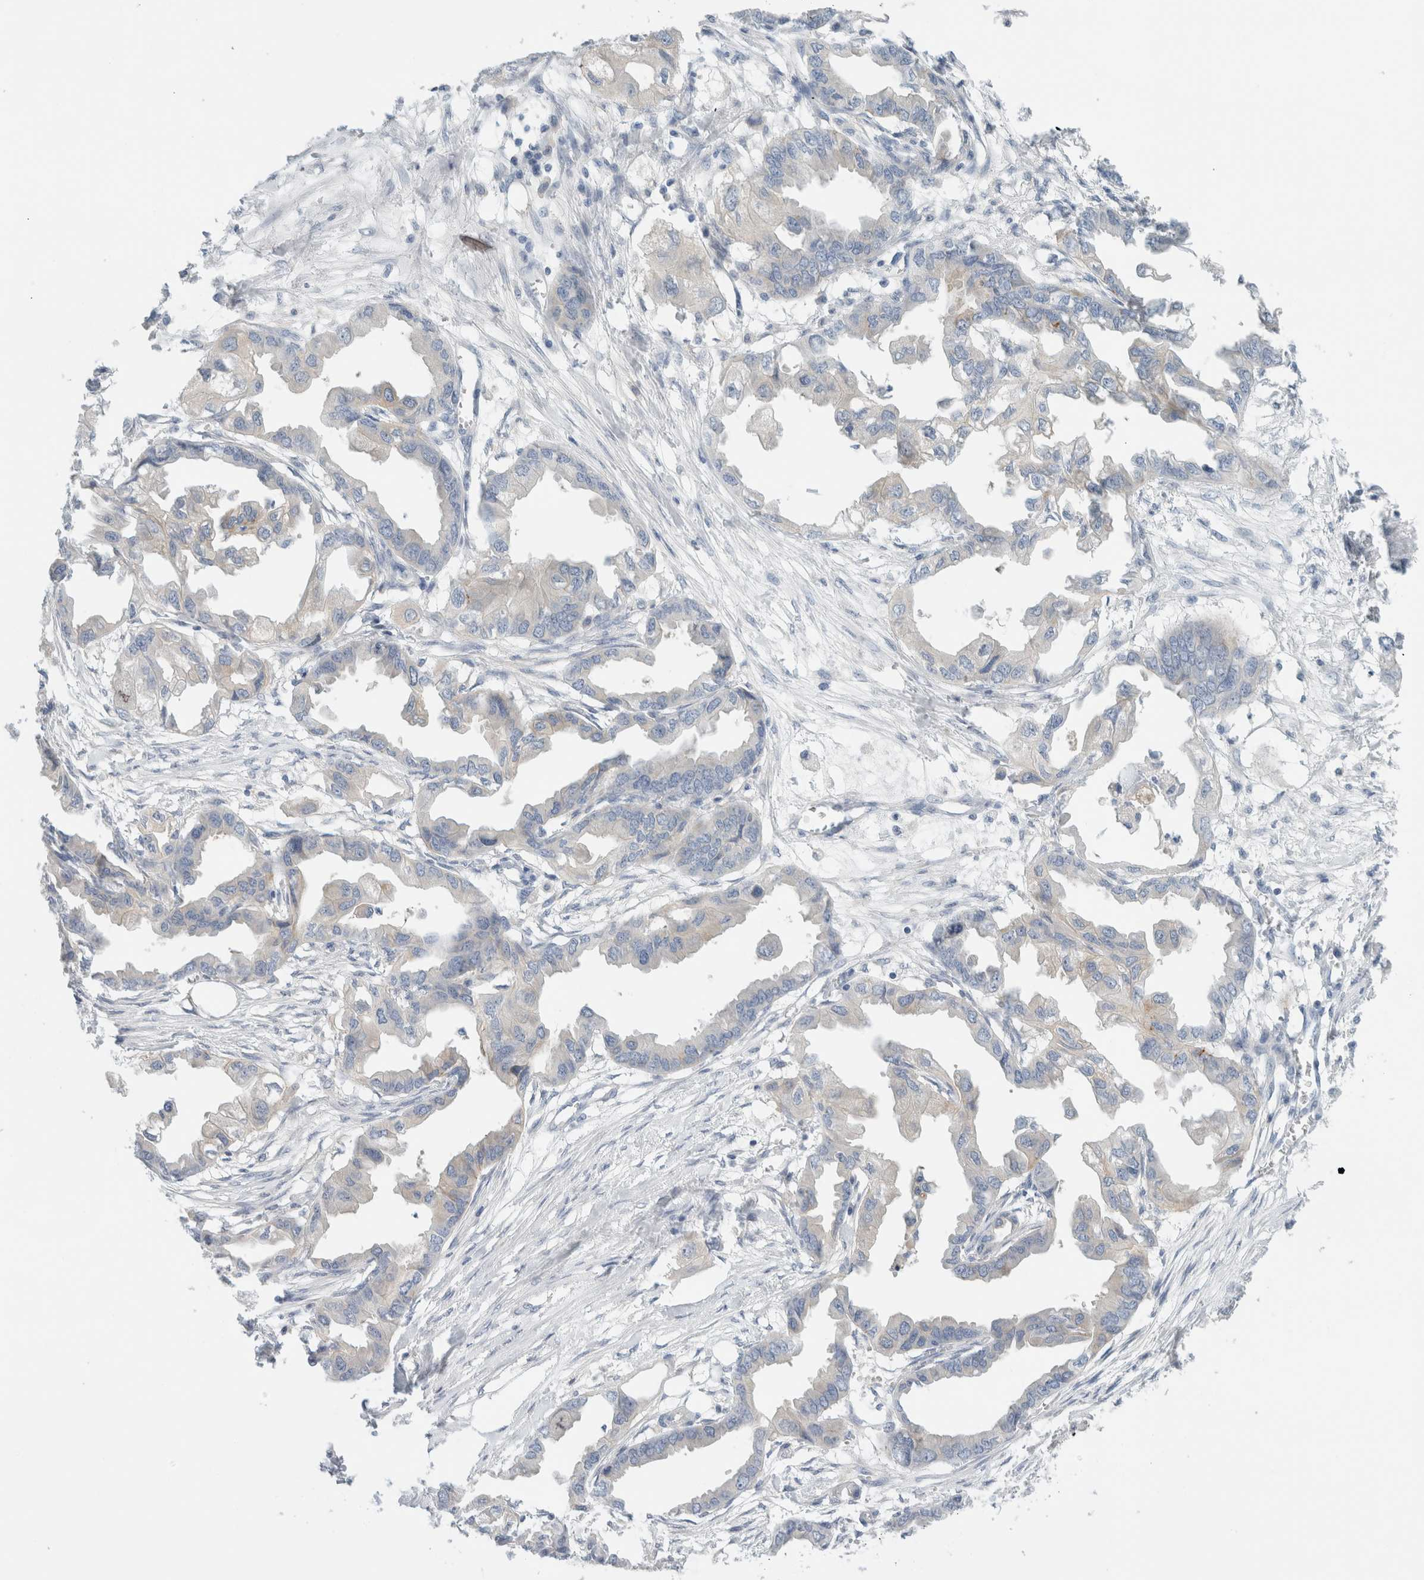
{"staining": {"intensity": "negative", "quantity": "none", "location": "none"}, "tissue": "endometrial cancer", "cell_type": "Tumor cells", "image_type": "cancer", "snomed": [{"axis": "morphology", "description": "Adenocarcinoma, NOS"}, {"axis": "morphology", "description": "Adenocarcinoma, metastatic, NOS"}, {"axis": "topography", "description": "Adipose tissue"}, {"axis": "topography", "description": "Endometrium"}], "caption": "IHC histopathology image of neoplastic tissue: adenocarcinoma (endometrial) stained with DAB displays no significant protein positivity in tumor cells. (DAB immunohistochemistry (IHC), high magnification).", "gene": "SDR16C5", "patient": {"sex": "female", "age": 67}}